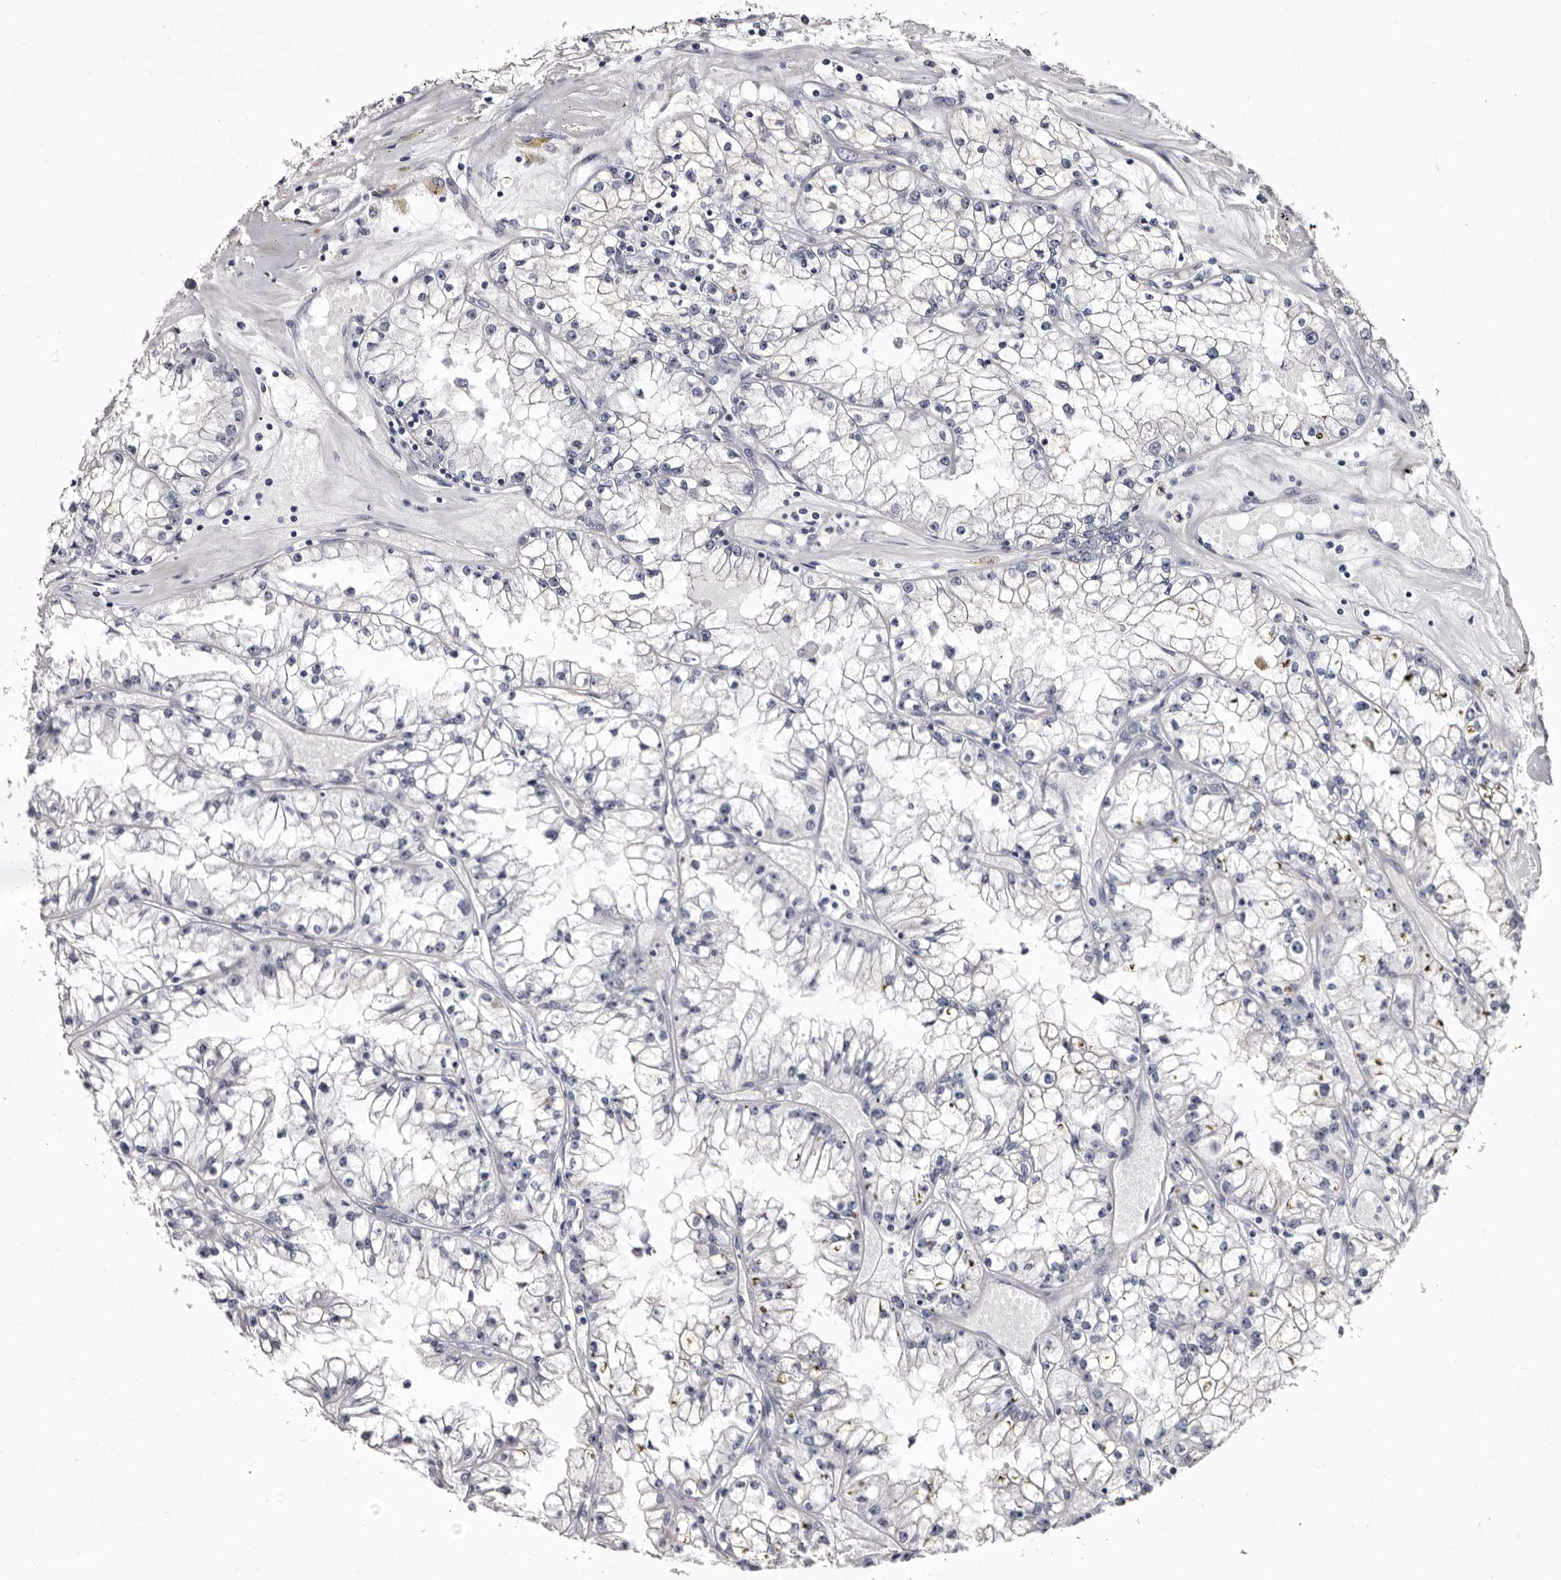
{"staining": {"intensity": "negative", "quantity": "none", "location": "none"}, "tissue": "renal cancer", "cell_type": "Tumor cells", "image_type": "cancer", "snomed": [{"axis": "morphology", "description": "Adenocarcinoma, NOS"}, {"axis": "topography", "description": "Kidney"}], "caption": "This image is of renal cancer stained with IHC to label a protein in brown with the nuclei are counter-stained blue. There is no expression in tumor cells.", "gene": "AUNIP", "patient": {"sex": "male", "age": 56}}